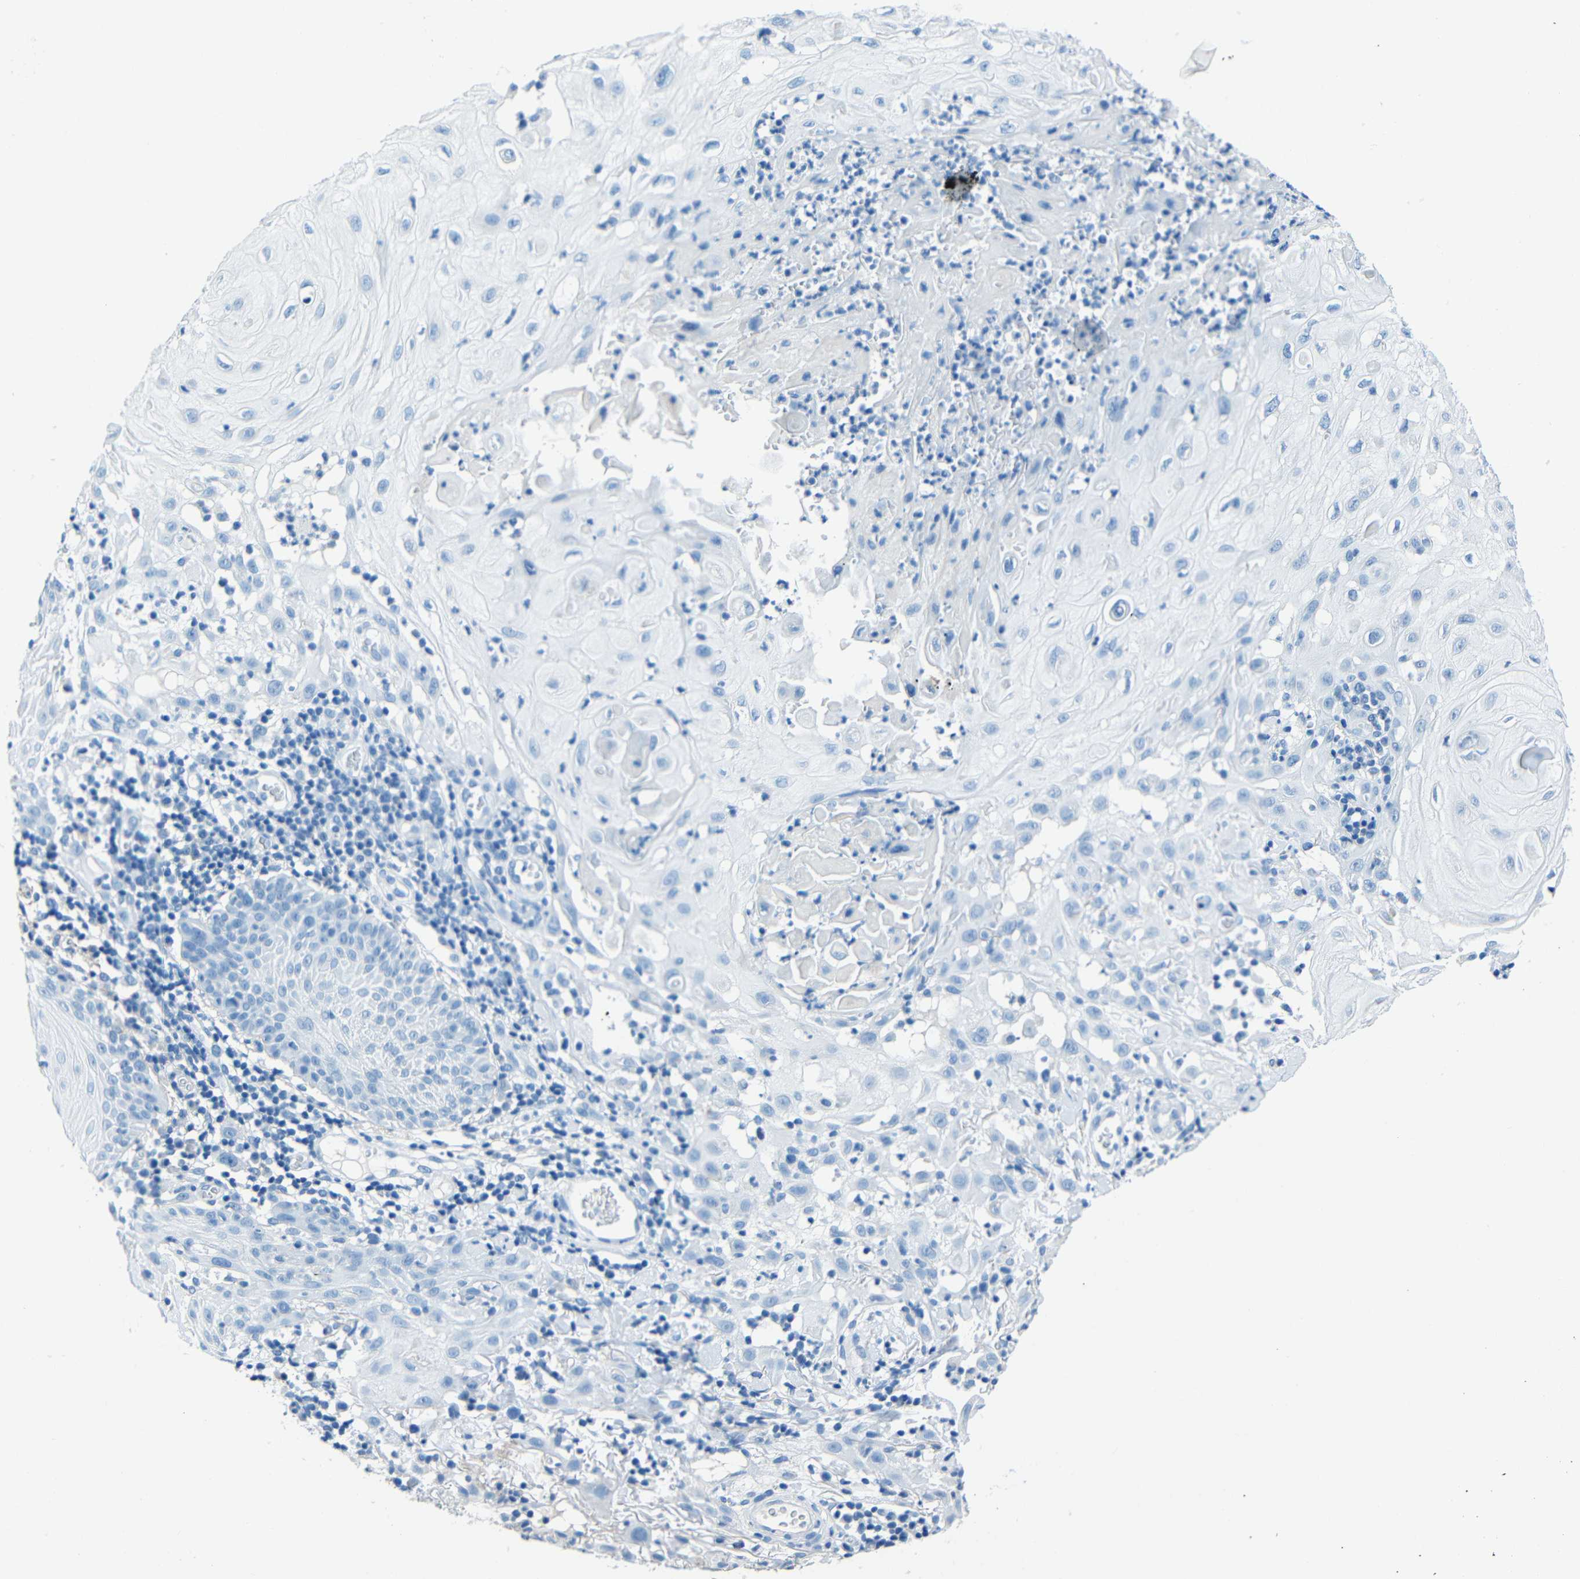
{"staining": {"intensity": "negative", "quantity": "none", "location": "none"}, "tissue": "skin cancer", "cell_type": "Tumor cells", "image_type": "cancer", "snomed": [{"axis": "morphology", "description": "Squamous cell carcinoma, NOS"}, {"axis": "topography", "description": "Skin"}], "caption": "Skin squamous cell carcinoma stained for a protein using immunohistochemistry reveals no positivity tumor cells.", "gene": "FBN2", "patient": {"sex": "male", "age": 24}}